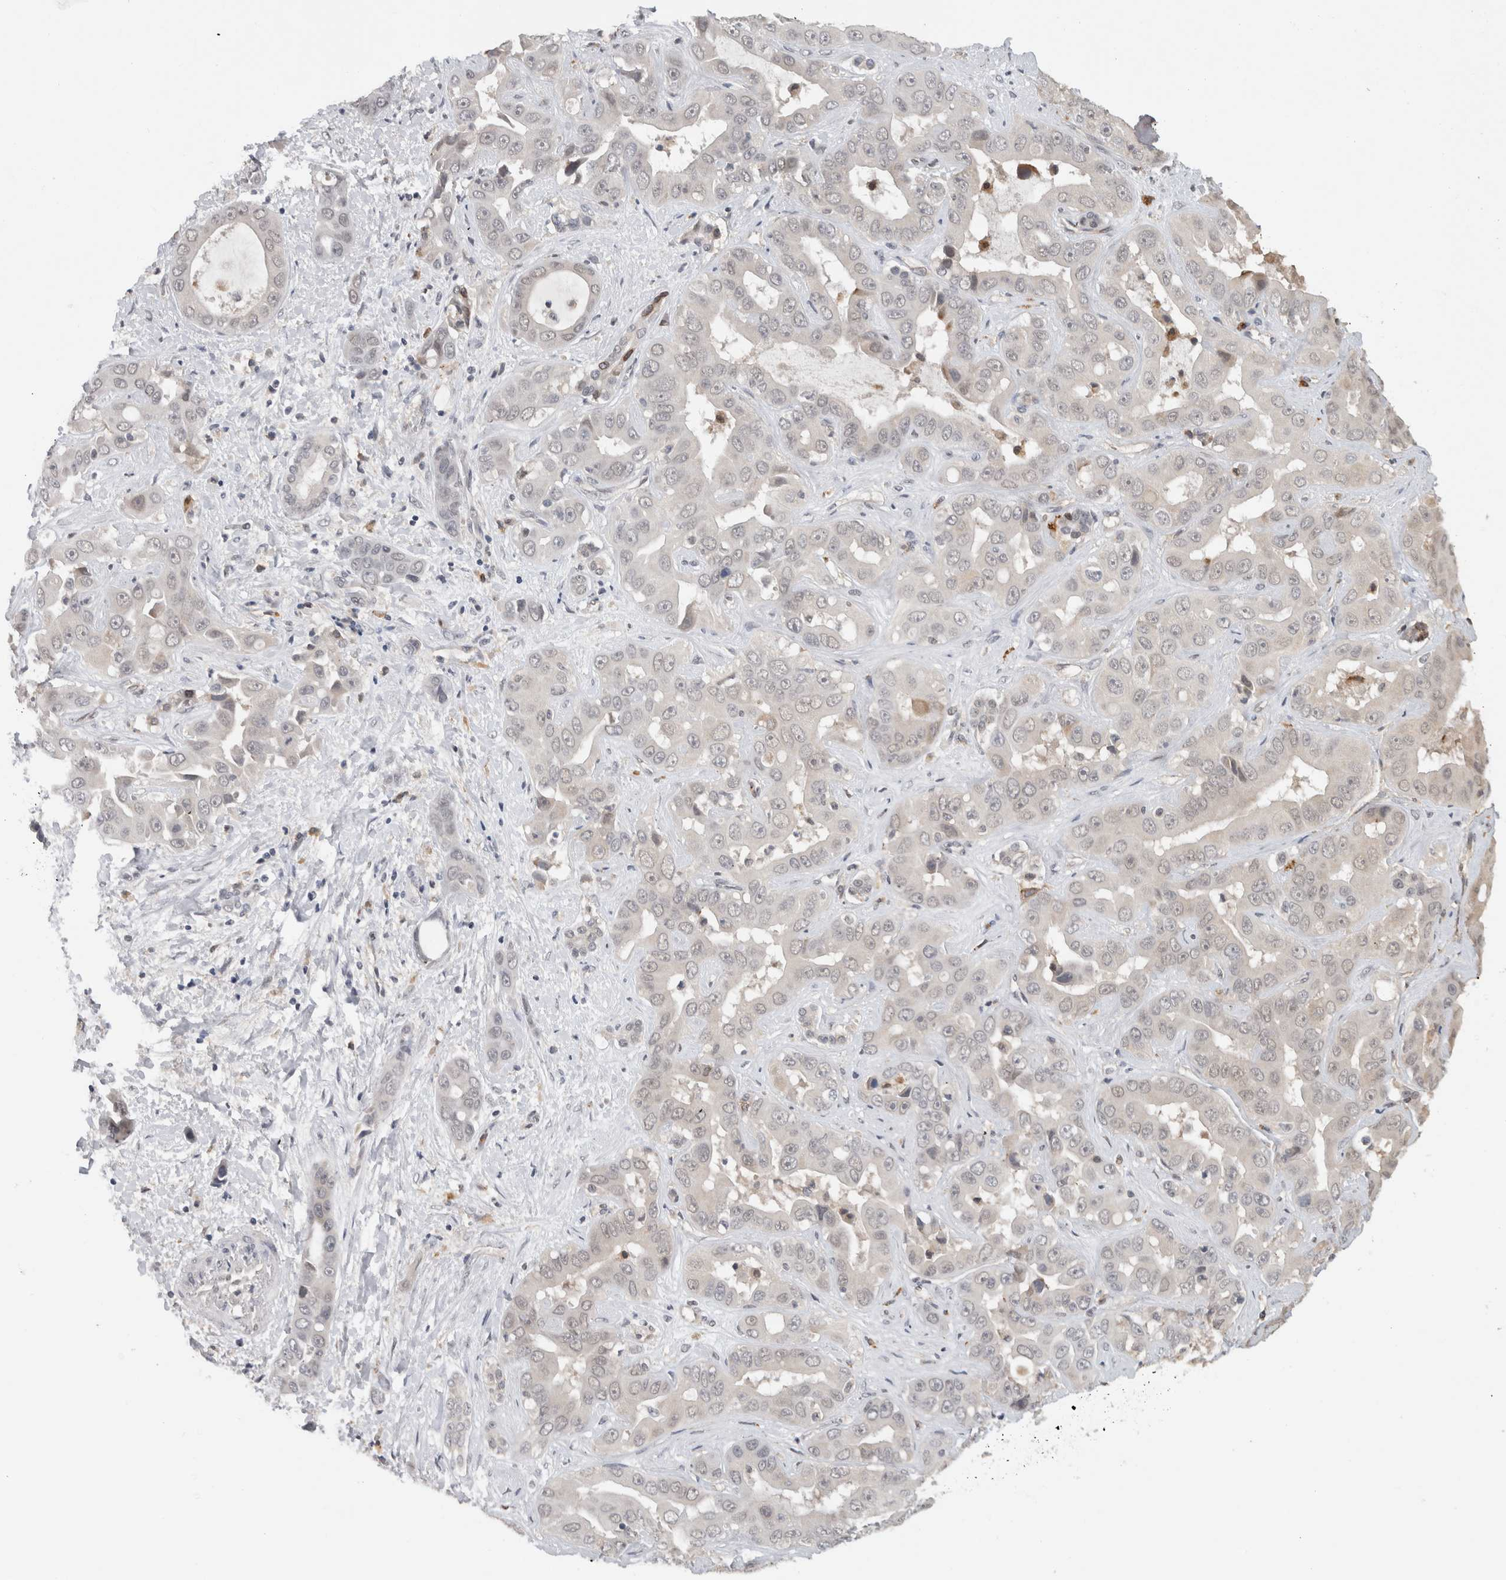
{"staining": {"intensity": "negative", "quantity": "none", "location": "none"}, "tissue": "liver cancer", "cell_type": "Tumor cells", "image_type": "cancer", "snomed": [{"axis": "morphology", "description": "Cholangiocarcinoma"}, {"axis": "topography", "description": "Liver"}], "caption": "The histopathology image demonstrates no staining of tumor cells in liver cancer.", "gene": "PRXL2A", "patient": {"sex": "female", "age": 52}}